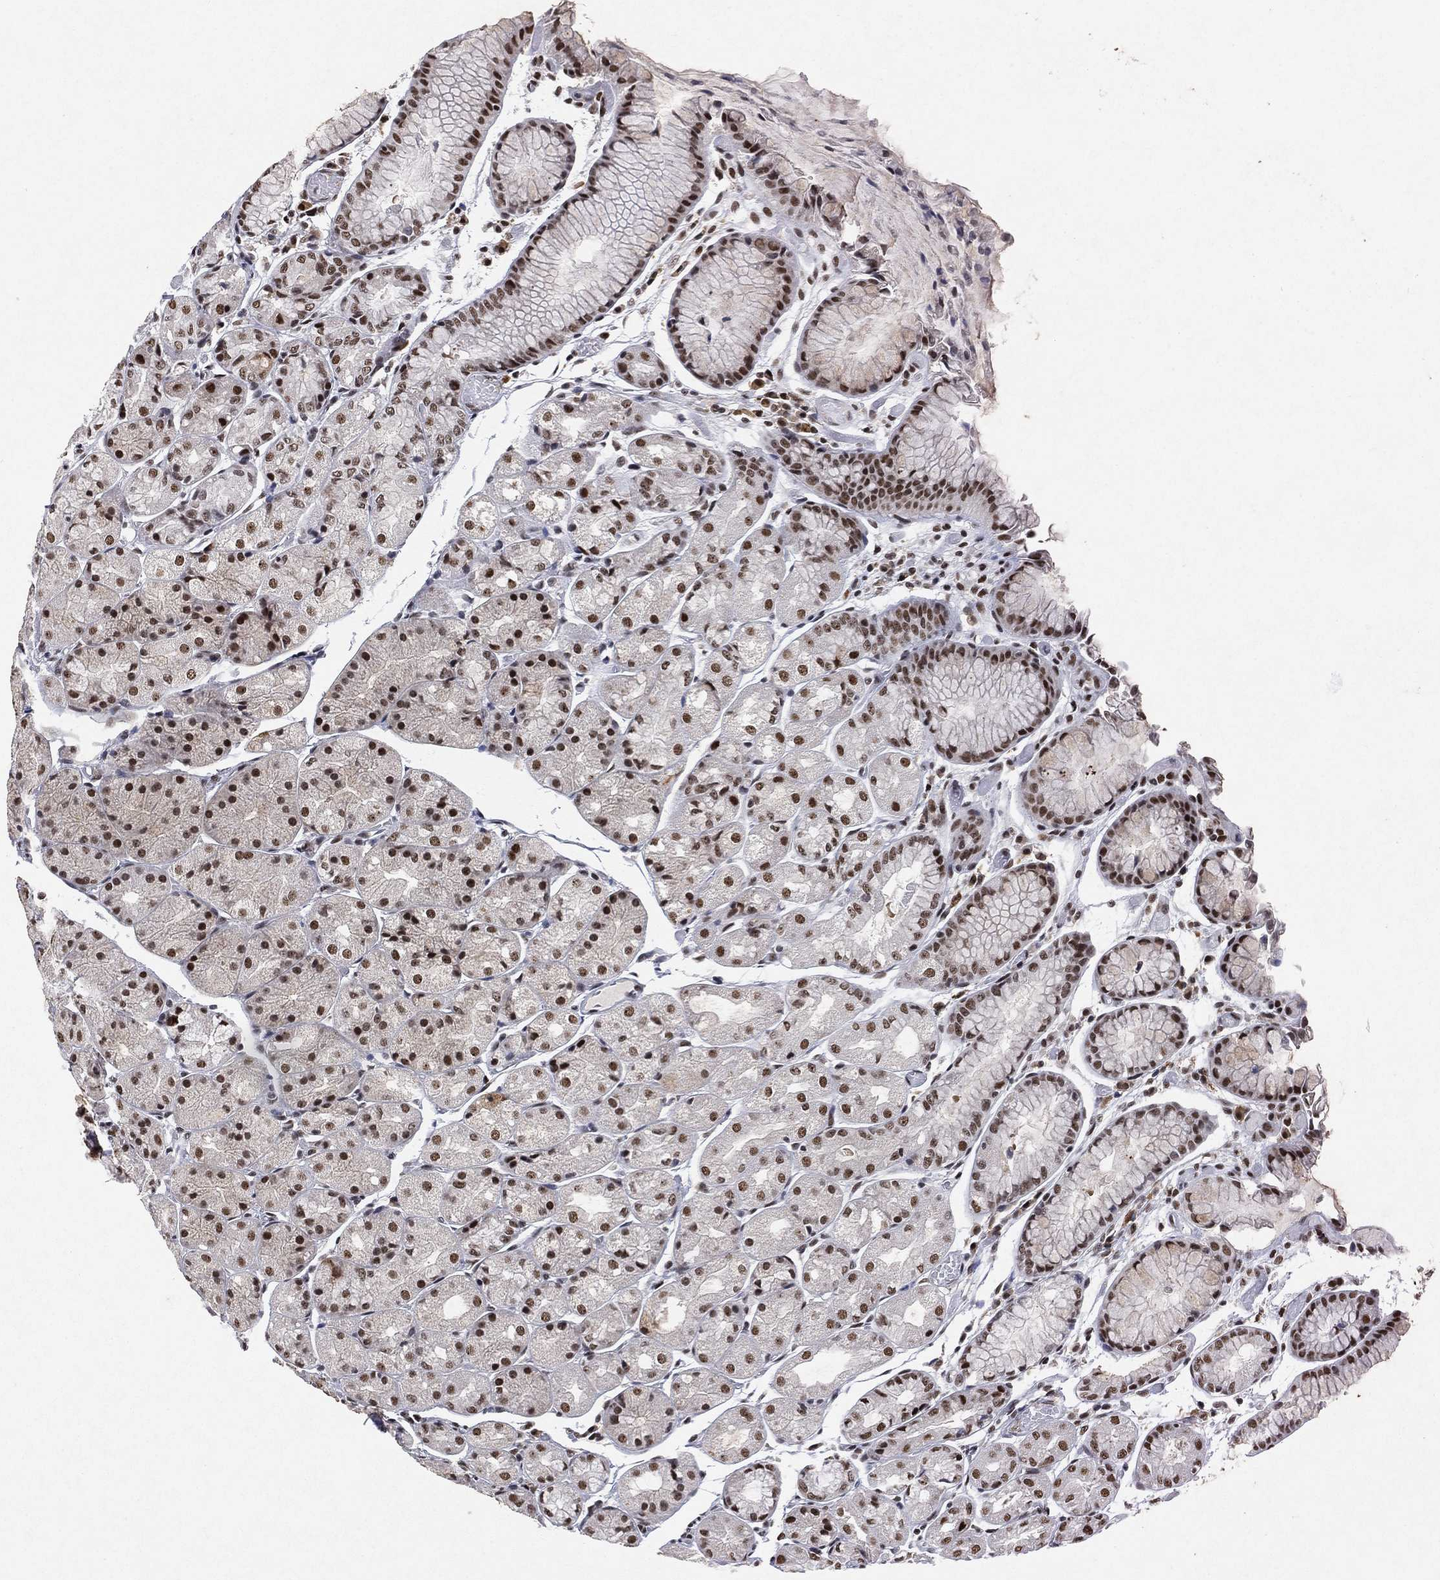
{"staining": {"intensity": "strong", "quantity": "<25%", "location": "nuclear"}, "tissue": "stomach", "cell_type": "Glandular cells", "image_type": "normal", "snomed": [{"axis": "morphology", "description": "Normal tissue, NOS"}, {"axis": "topography", "description": "Stomach, upper"}], "caption": "Immunohistochemical staining of unremarkable stomach reveals <25% levels of strong nuclear protein staining in approximately <25% of glandular cells. Using DAB (brown) and hematoxylin (blue) stains, captured at high magnification using brightfield microscopy.", "gene": "DDX27", "patient": {"sex": "male", "age": 72}}